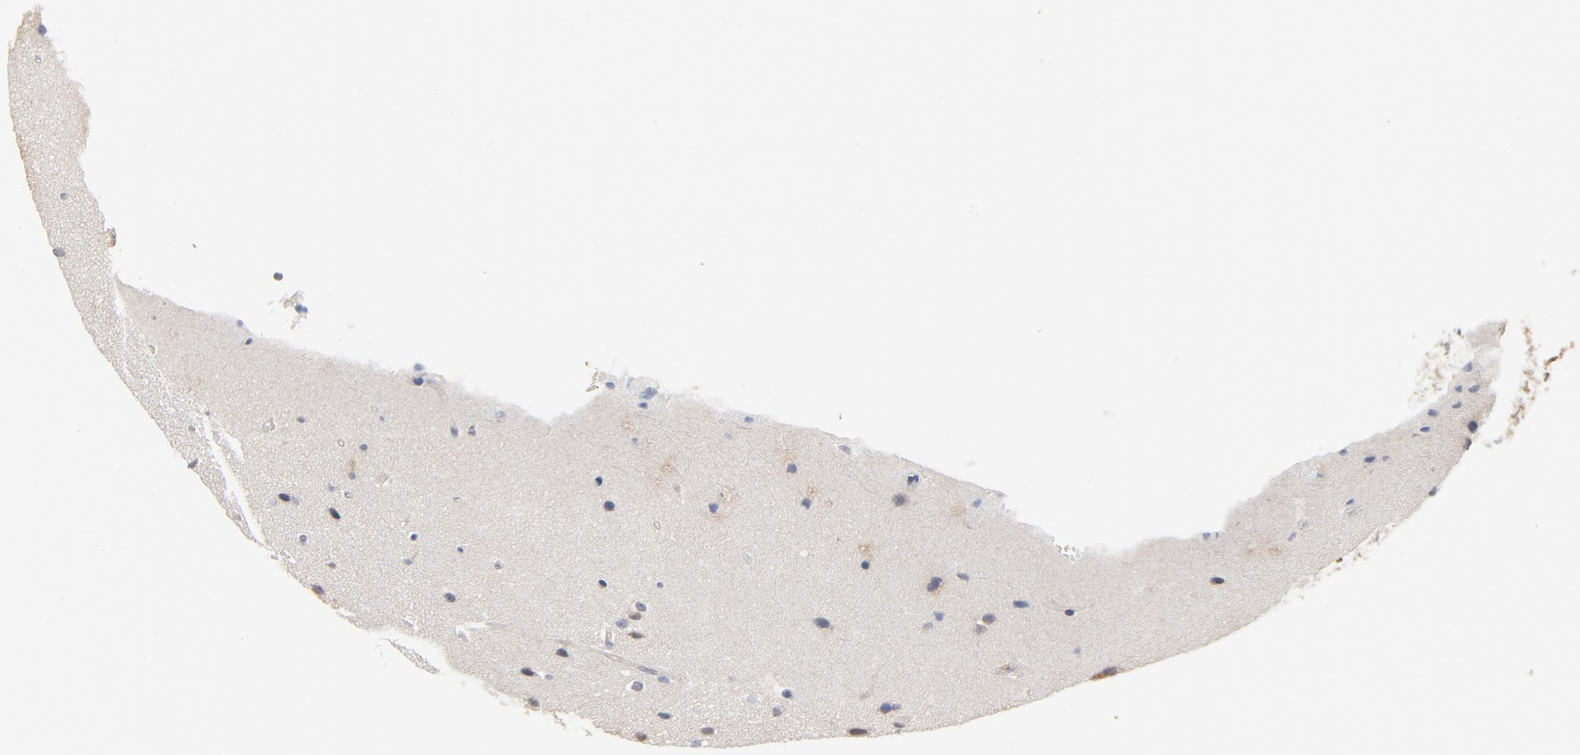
{"staining": {"intensity": "weak", "quantity": "<25%", "location": "cytoplasmic/membranous"}, "tissue": "glioma", "cell_type": "Tumor cells", "image_type": "cancer", "snomed": [{"axis": "morphology", "description": "Glioma, malignant, Low grade"}, {"axis": "topography", "description": "Cerebral cortex"}], "caption": "A histopathology image of glioma stained for a protein demonstrates no brown staining in tumor cells.", "gene": "EPCAM", "patient": {"sex": "female", "age": 47}}